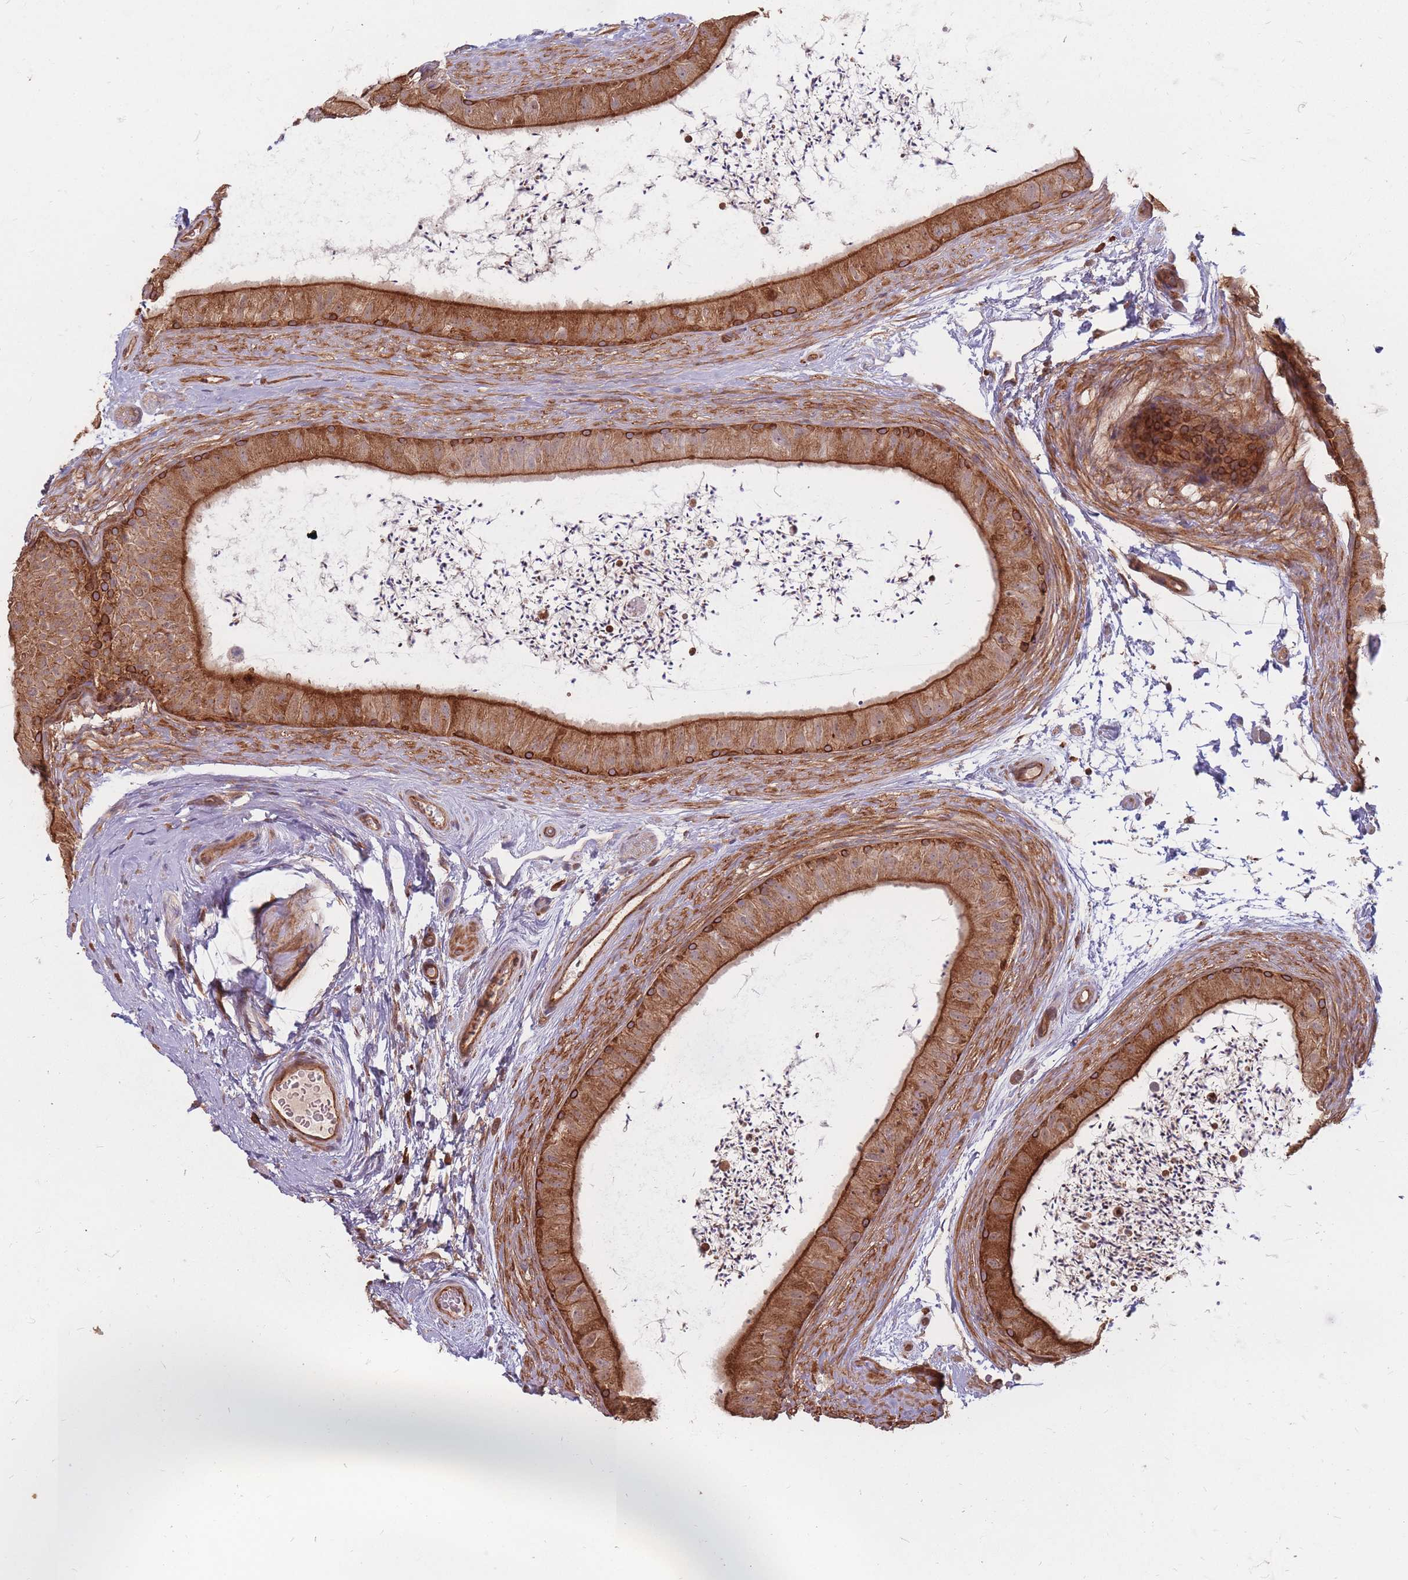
{"staining": {"intensity": "strong", "quantity": ">75%", "location": "cytoplasmic/membranous"}, "tissue": "epididymis", "cell_type": "Glandular cells", "image_type": "normal", "snomed": [{"axis": "morphology", "description": "Normal tissue, NOS"}, {"axis": "topography", "description": "Epididymis"}], "caption": "IHC micrograph of unremarkable epididymis: human epididymis stained using immunohistochemistry reveals high levels of strong protein expression localized specifically in the cytoplasmic/membranous of glandular cells, appearing as a cytoplasmic/membranous brown color.", "gene": "RASSF2", "patient": {"sex": "male", "age": 50}}